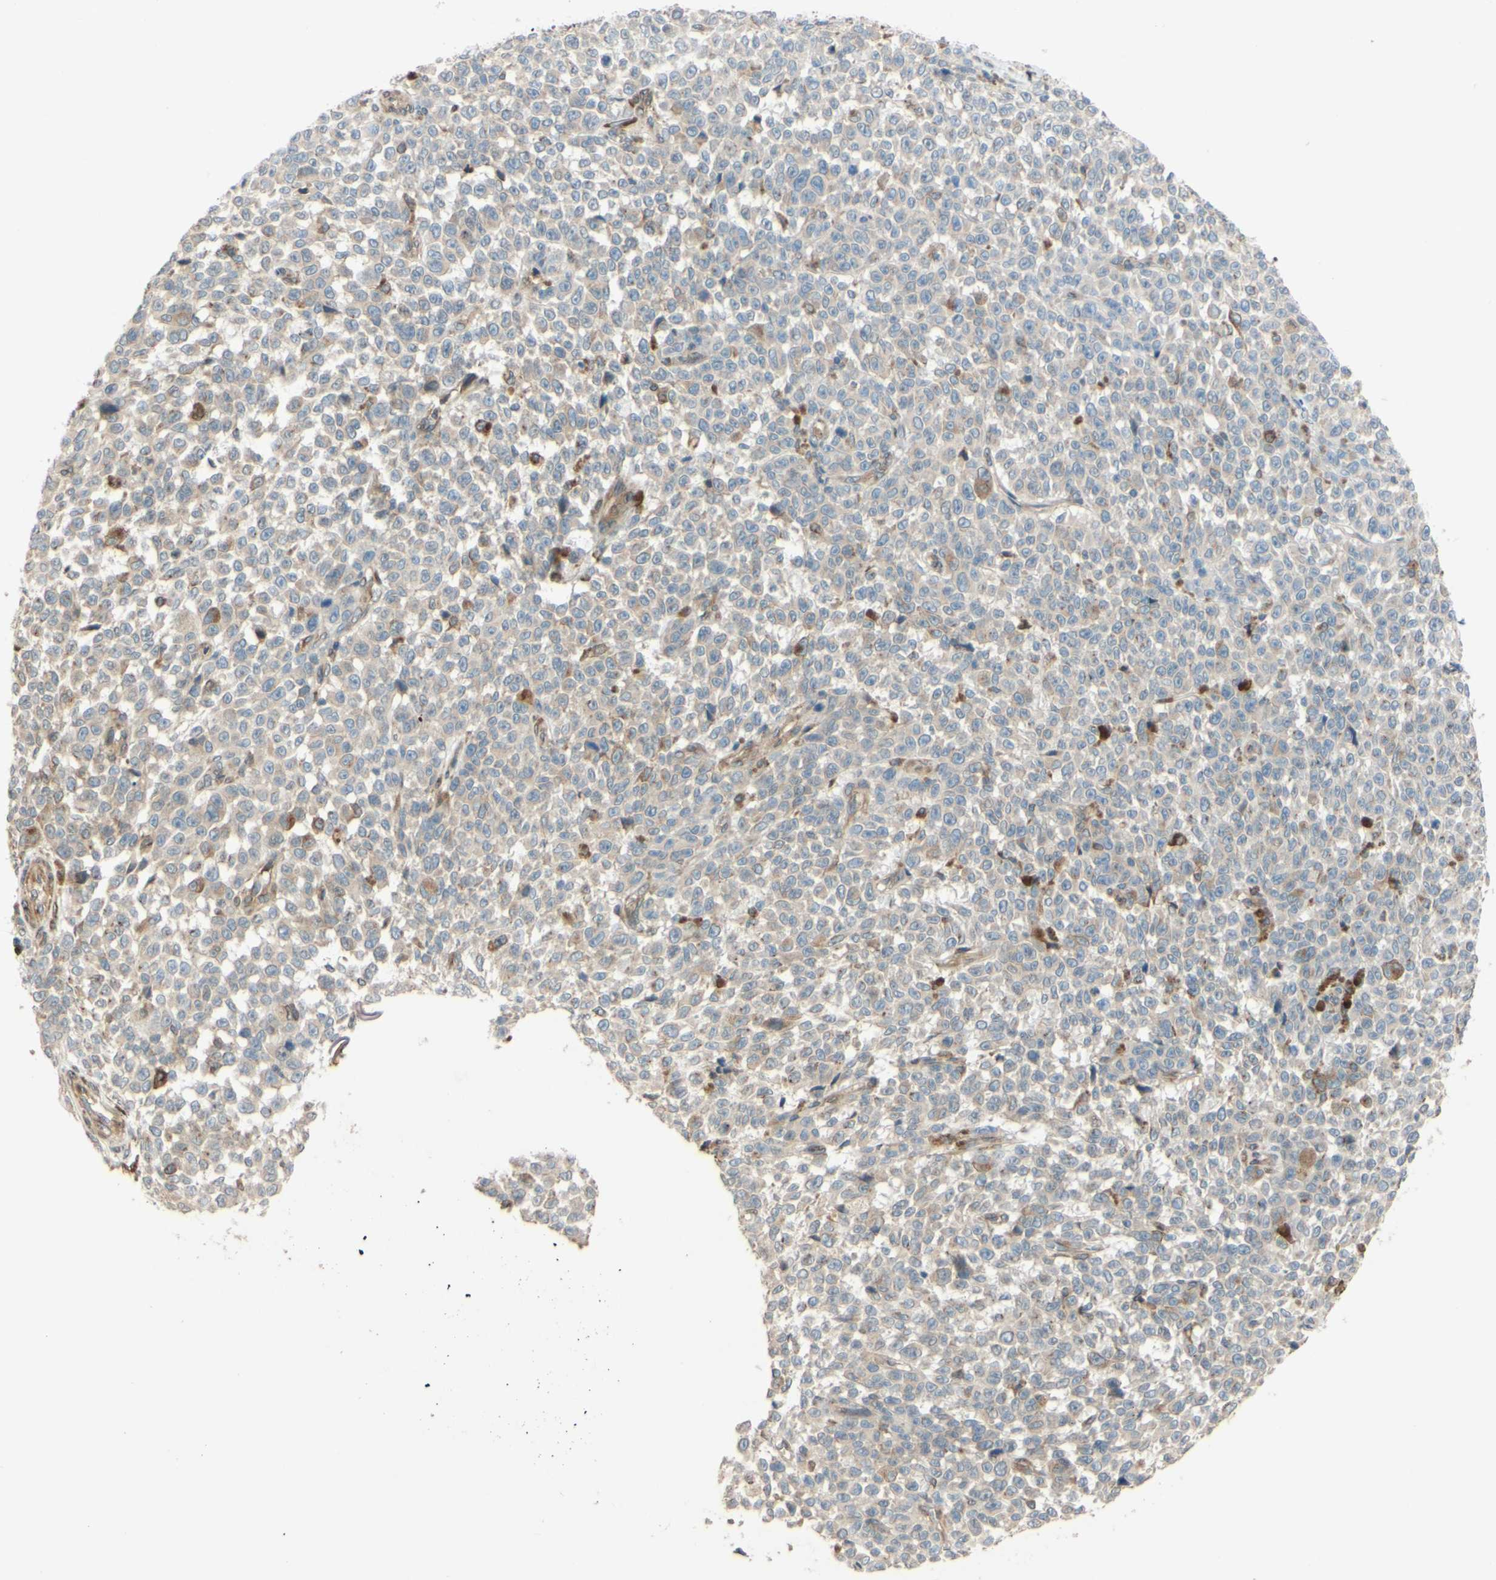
{"staining": {"intensity": "weak", "quantity": ">75%", "location": "cytoplasmic/membranous"}, "tissue": "melanoma", "cell_type": "Tumor cells", "image_type": "cancer", "snomed": [{"axis": "morphology", "description": "Malignant melanoma, NOS"}, {"axis": "topography", "description": "Skin"}], "caption": "Melanoma stained with IHC exhibits weak cytoplasmic/membranous expression in about >75% of tumor cells.", "gene": "PTPRU", "patient": {"sex": "female", "age": 82}}